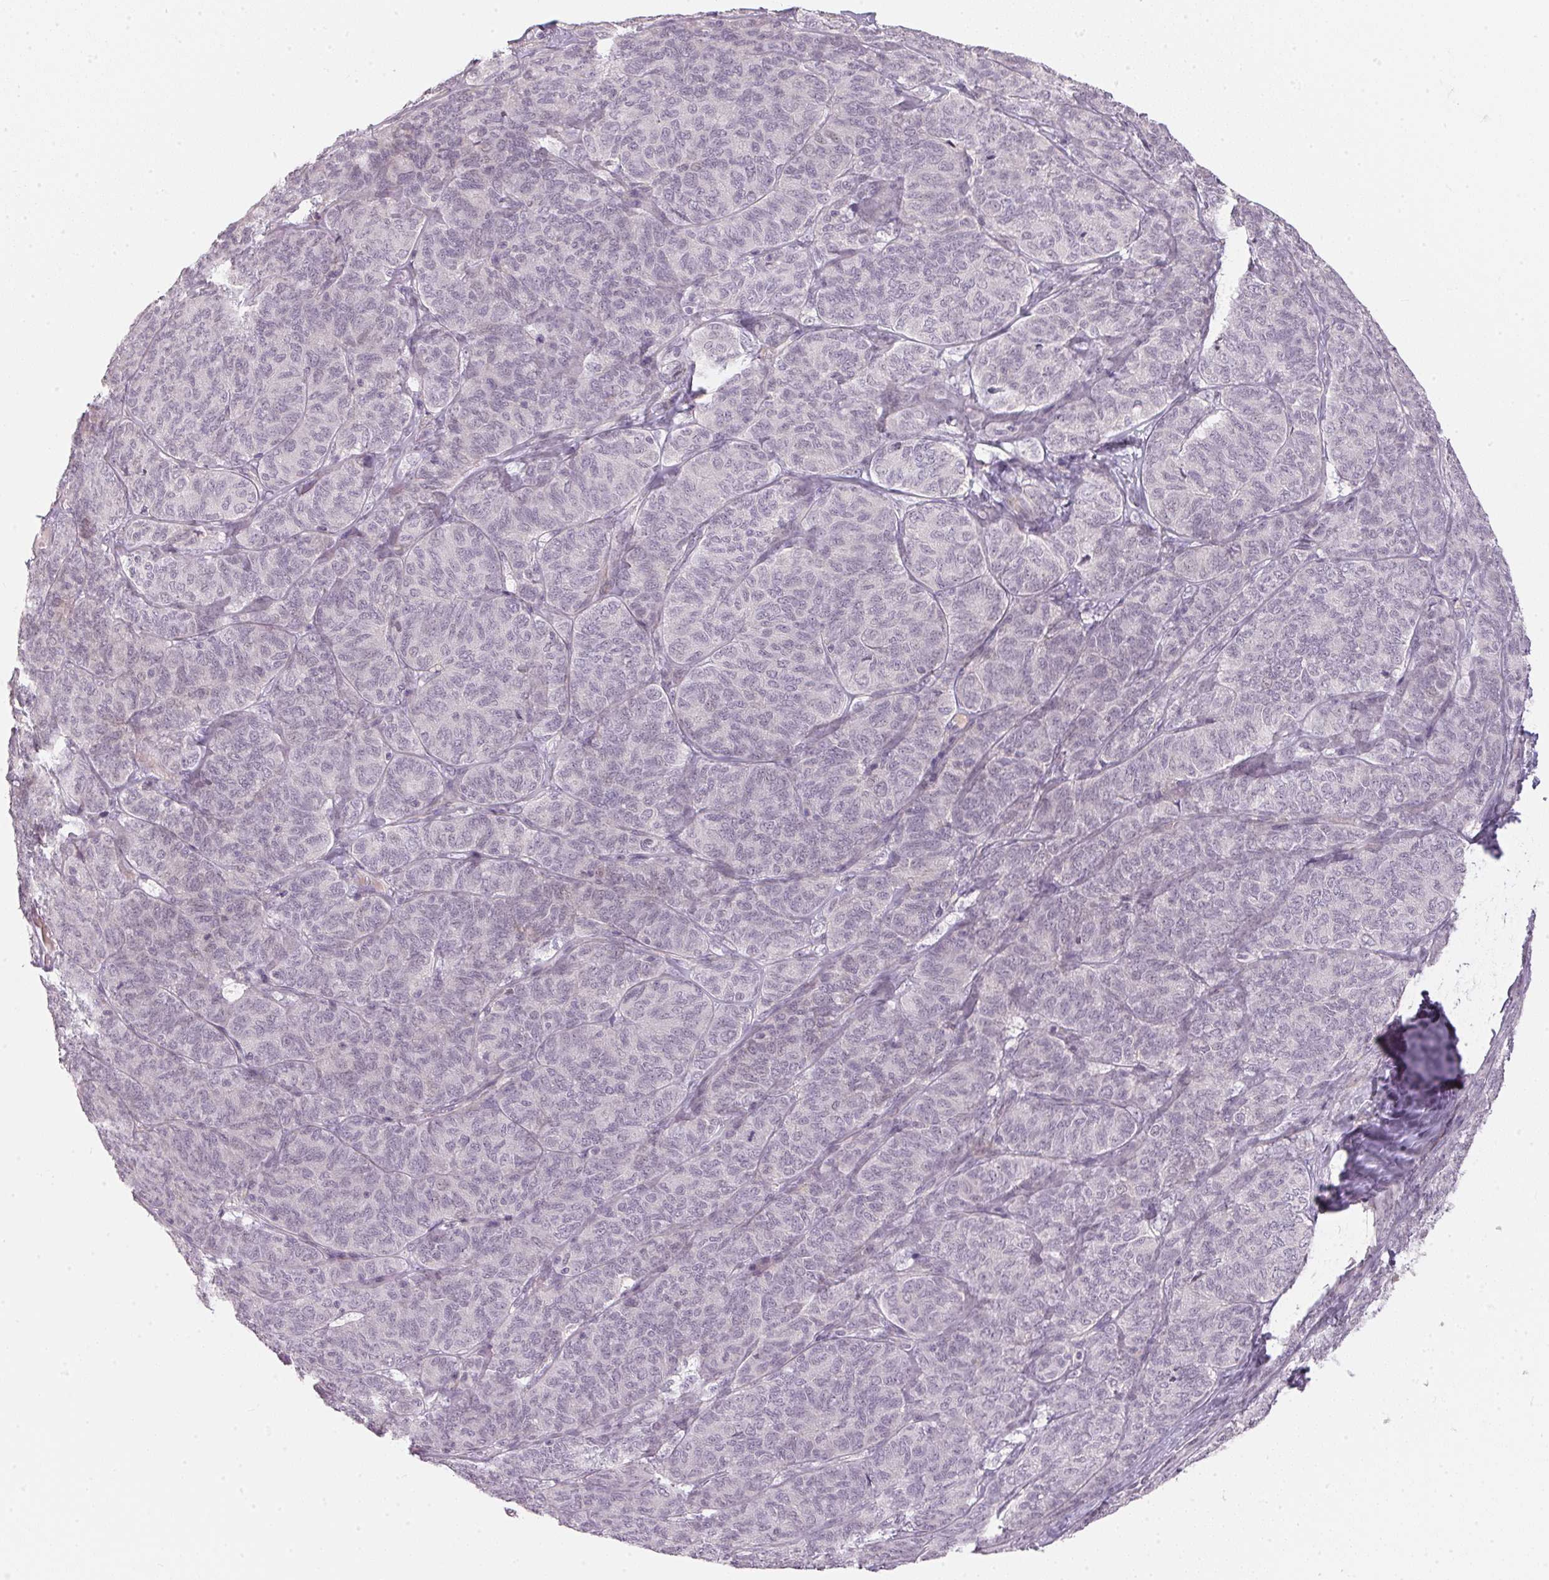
{"staining": {"intensity": "negative", "quantity": "none", "location": "none"}, "tissue": "ovarian cancer", "cell_type": "Tumor cells", "image_type": "cancer", "snomed": [{"axis": "morphology", "description": "Carcinoma, endometroid"}, {"axis": "topography", "description": "Ovary"}], "caption": "There is no significant staining in tumor cells of ovarian endometroid carcinoma. (DAB immunohistochemistry (IHC), high magnification).", "gene": "GDAP1L1", "patient": {"sex": "female", "age": 80}}